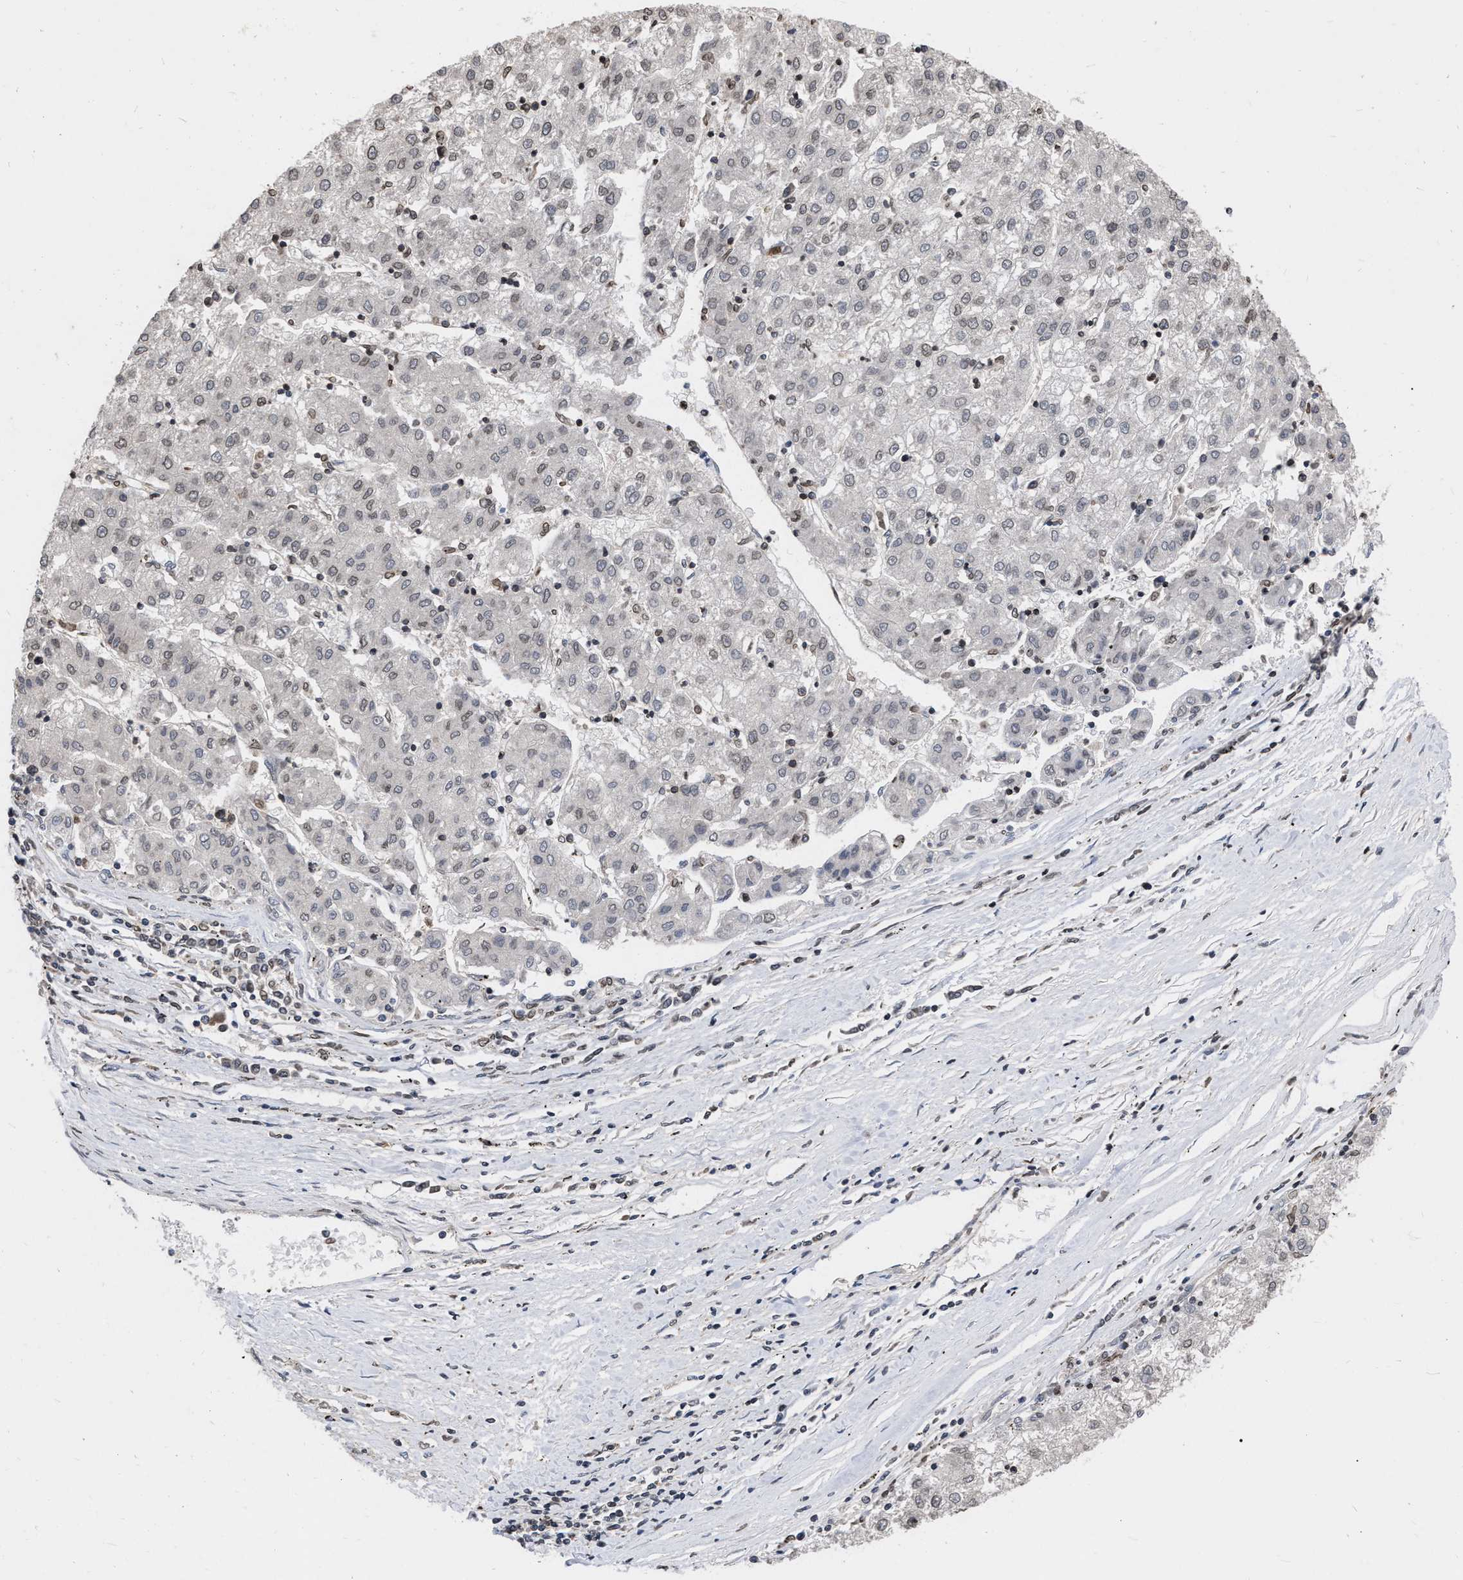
{"staining": {"intensity": "weak", "quantity": "<25%", "location": "nuclear"}, "tissue": "liver cancer", "cell_type": "Tumor cells", "image_type": "cancer", "snomed": [{"axis": "morphology", "description": "Carcinoma, Hepatocellular, NOS"}, {"axis": "topography", "description": "Liver"}], "caption": "Micrograph shows no significant protein positivity in tumor cells of hepatocellular carcinoma (liver).", "gene": "MDM4", "patient": {"sex": "male", "age": 72}}